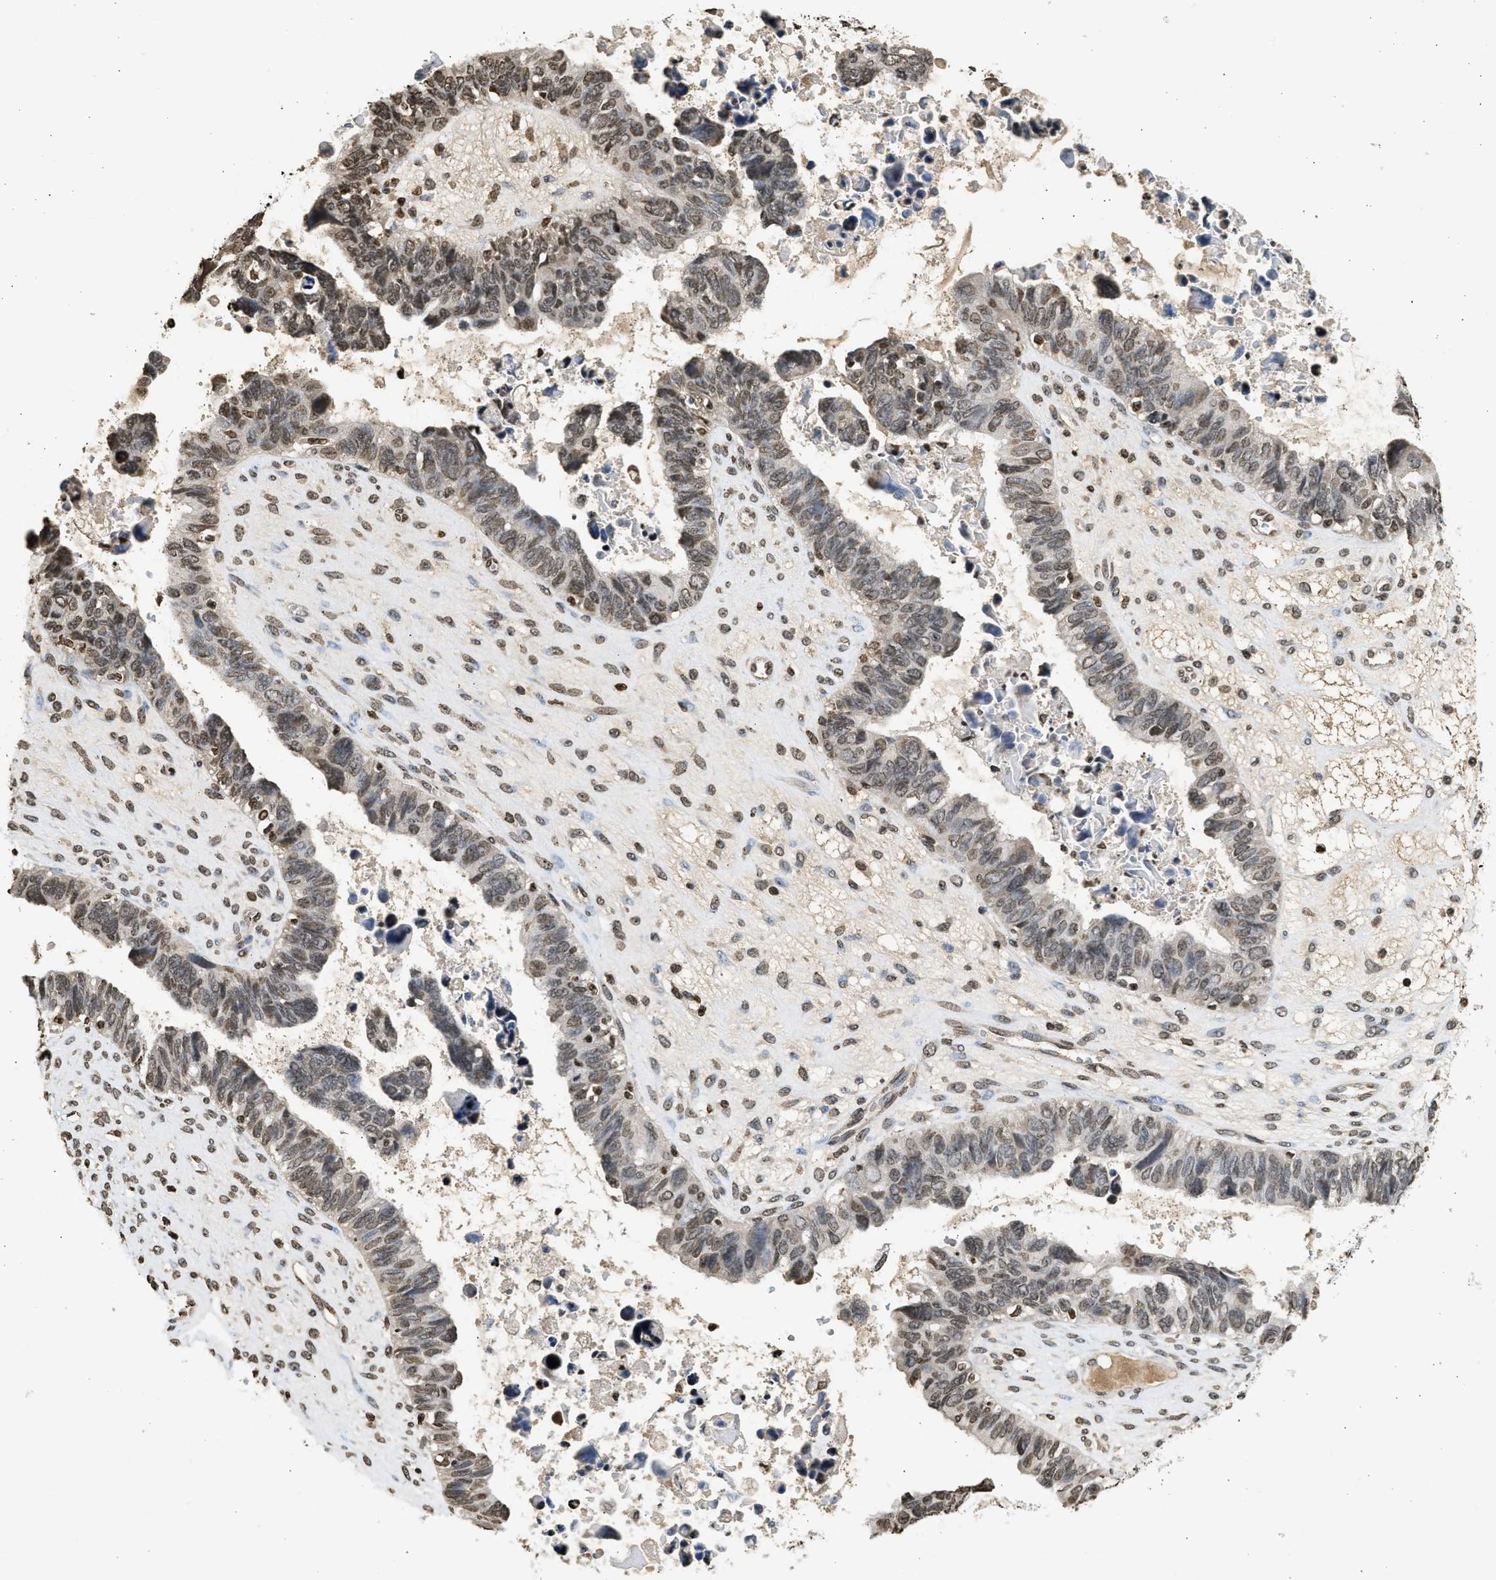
{"staining": {"intensity": "weak", "quantity": ">75%", "location": "nuclear"}, "tissue": "ovarian cancer", "cell_type": "Tumor cells", "image_type": "cancer", "snomed": [{"axis": "morphology", "description": "Cystadenocarcinoma, serous, NOS"}, {"axis": "topography", "description": "Ovary"}], "caption": "Tumor cells exhibit weak nuclear positivity in approximately >75% of cells in ovarian serous cystadenocarcinoma.", "gene": "RRAGC", "patient": {"sex": "female", "age": 79}}